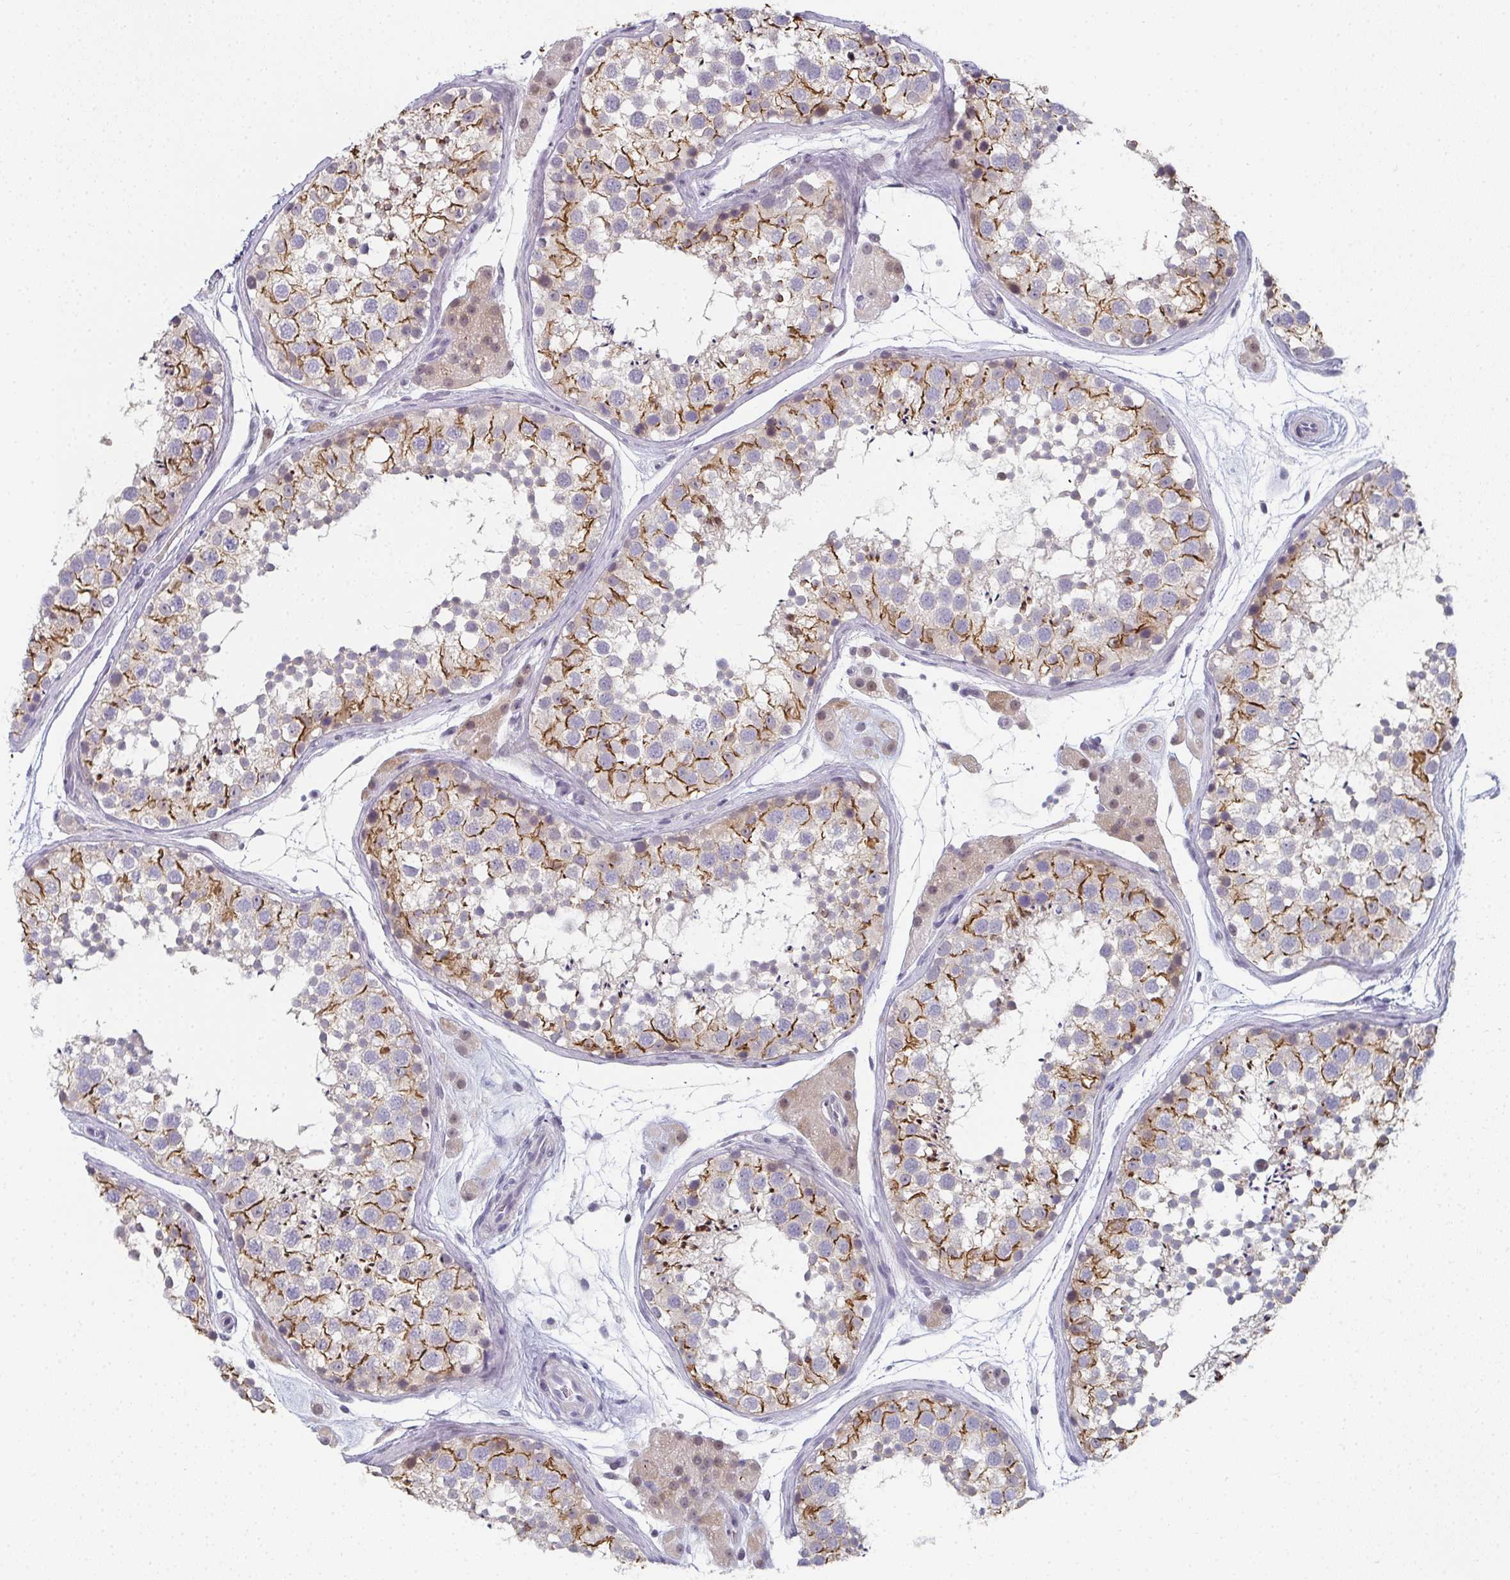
{"staining": {"intensity": "moderate", "quantity": "25%-75%", "location": "cytoplasmic/membranous"}, "tissue": "testis", "cell_type": "Cells in seminiferous ducts", "image_type": "normal", "snomed": [{"axis": "morphology", "description": "Normal tissue, NOS"}, {"axis": "topography", "description": "Testis"}], "caption": "Protein expression analysis of benign testis demonstrates moderate cytoplasmic/membranous positivity in about 25%-75% of cells in seminiferous ducts.", "gene": "PYCR3", "patient": {"sex": "male", "age": 41}}